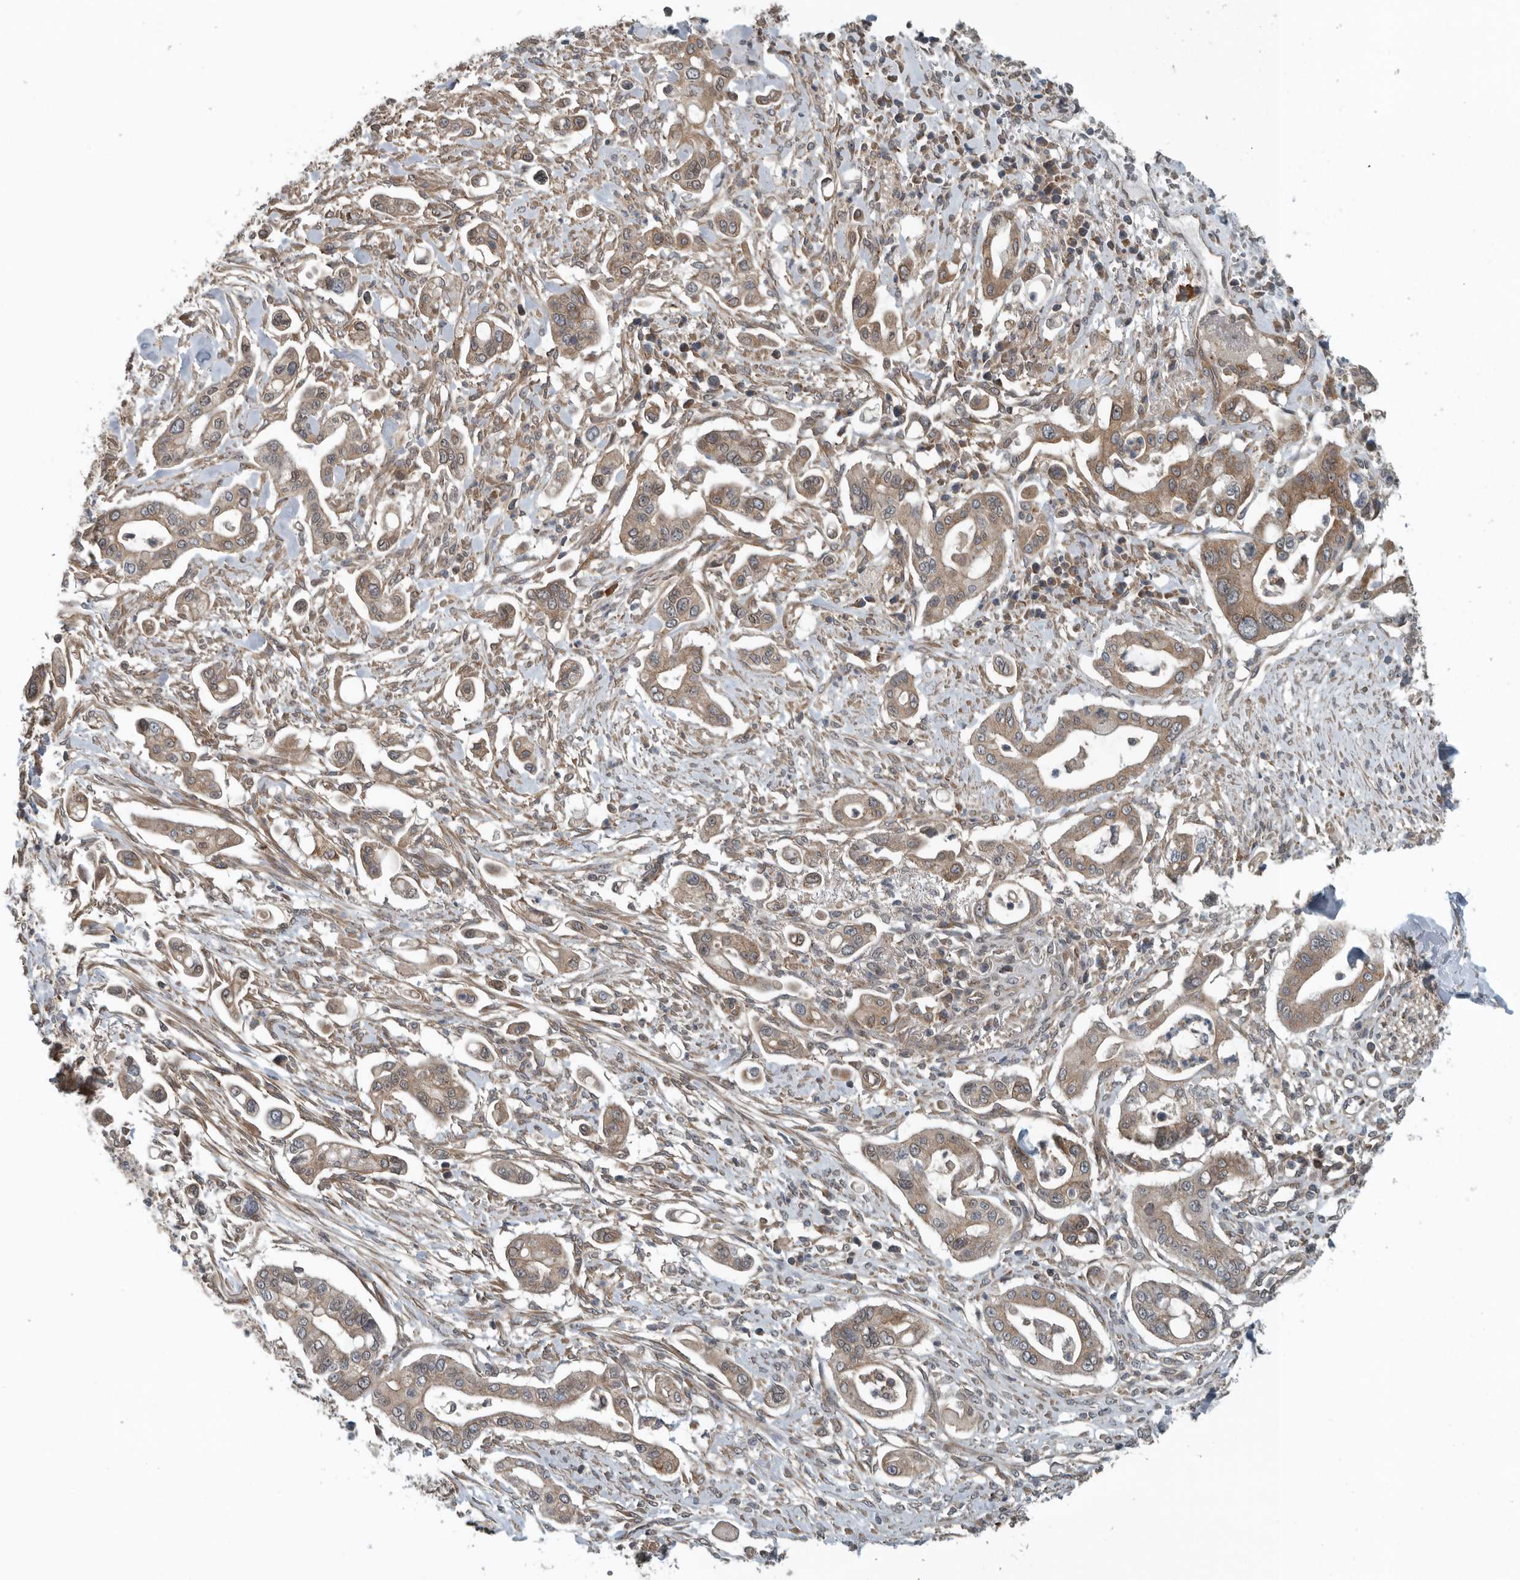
{"staining": {"intensity": "weak", "quantity": ">75%", "location": "cytoplasmic/membranous"}, "tissue": "pancreatic cancer", "cell_type": "Tumor cells", "image_type": "cancer", "snomed": [{"axis": "morphology", "description": "Adenocarcinoma, NOS"}, {"axis": "topography", "description": "Pancreas"}], "caption": "Brown immunohistochemical staining in human adenocarcinoma (pancreatic) shows weak cytoplasmic/membranous expression in about >75% of tumor cells. (DAB IHC, brown staining for protein, blue staining for nuclei).", "gene": "AMFR", "patient": {"sex": "male", "age": 68}}